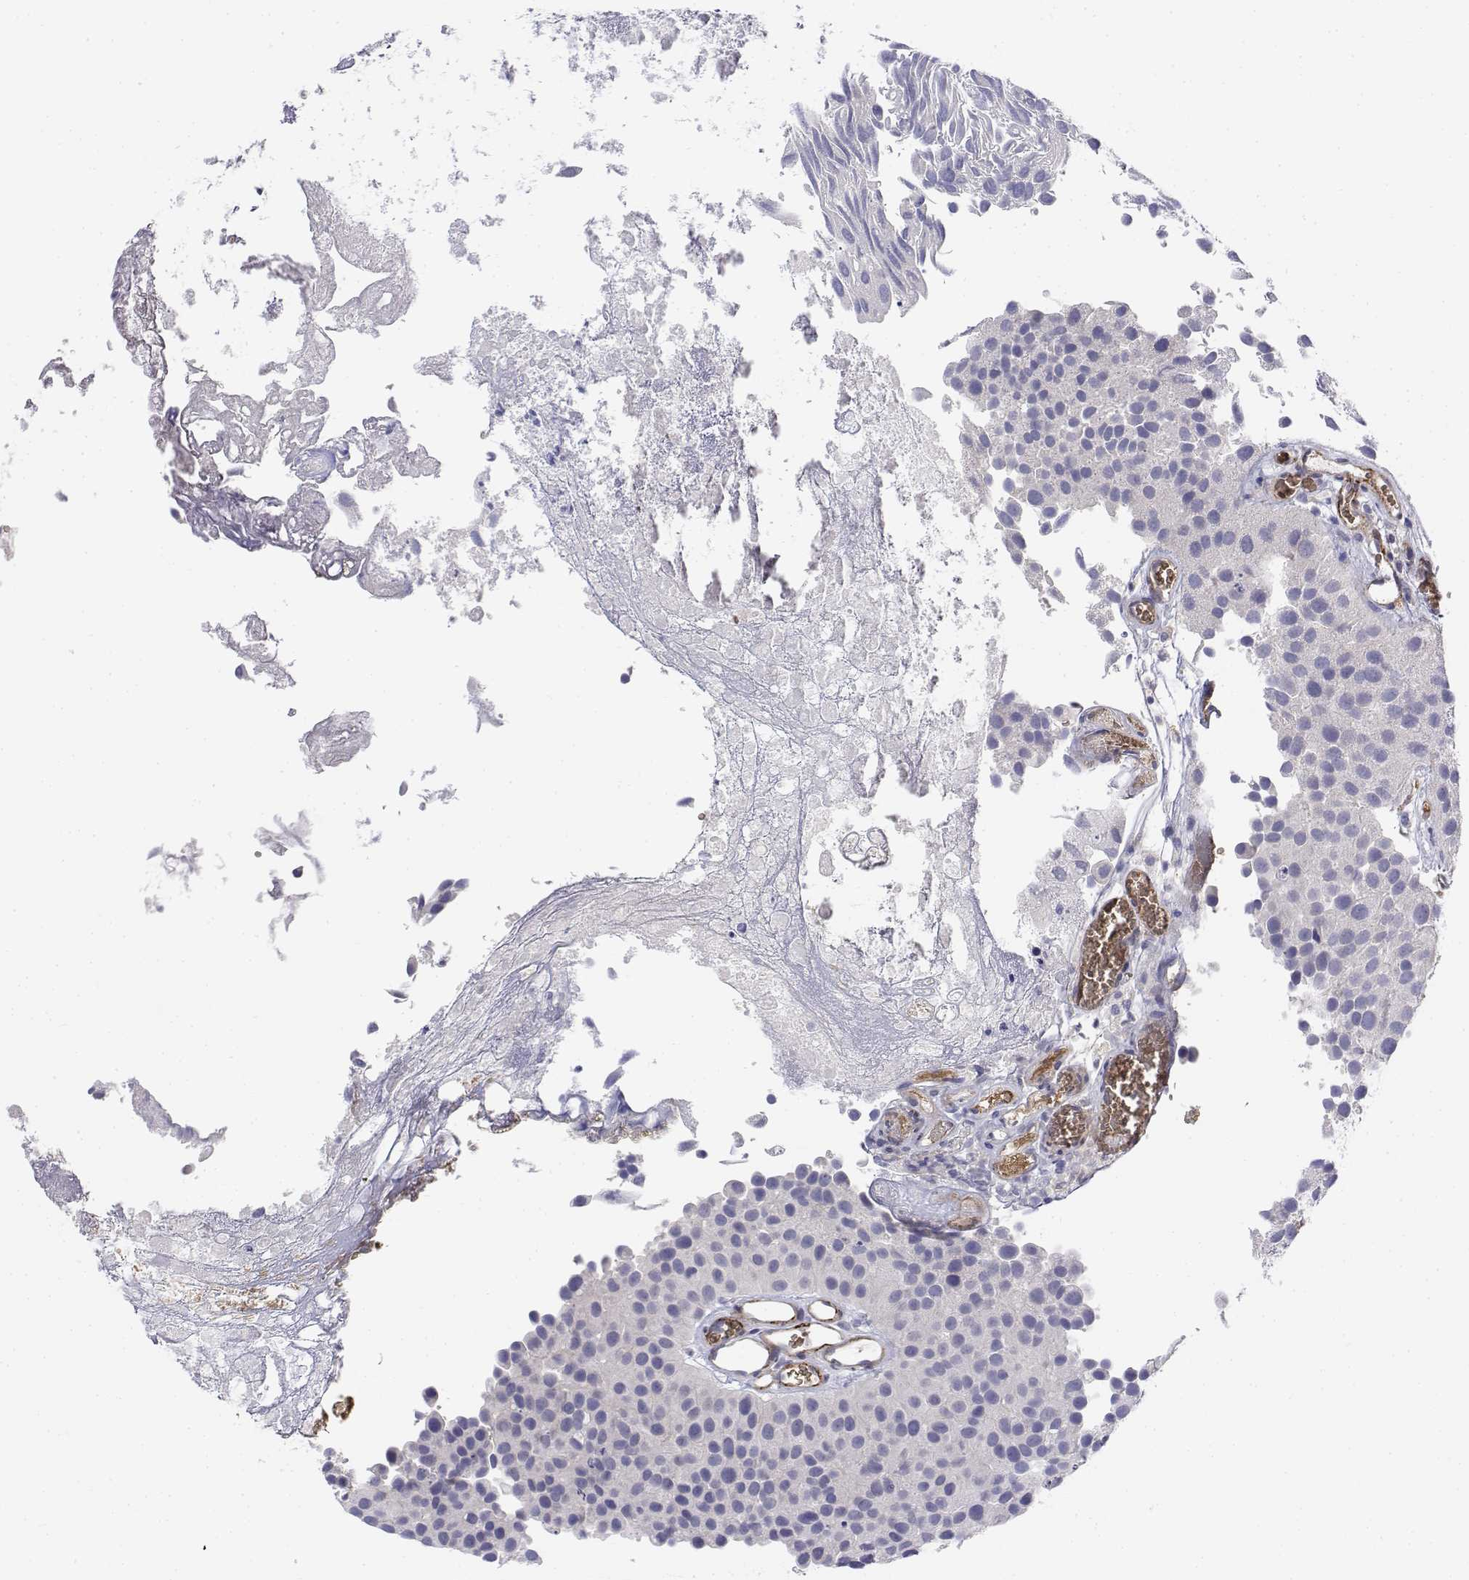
{"staining": {"intensity": "negative", "quantity": "none", "location": "none"}, "tissue": "urothelial cancer", "cell_type": "Tumor cells", "image_type": "cancer", "snomed": [{"axis": "morphology", "description": "Urothelial carcinoma, Low grade"}, {"axis": "topography", "description": "Urinary bladder"}], "caption": "The immunohistochemistry image has no significant staining in tumor cells of urothelial carcinoma (low-grade) tissue.", "gene": "CADM1", "patient": {"sex": "female", "age": 69}}